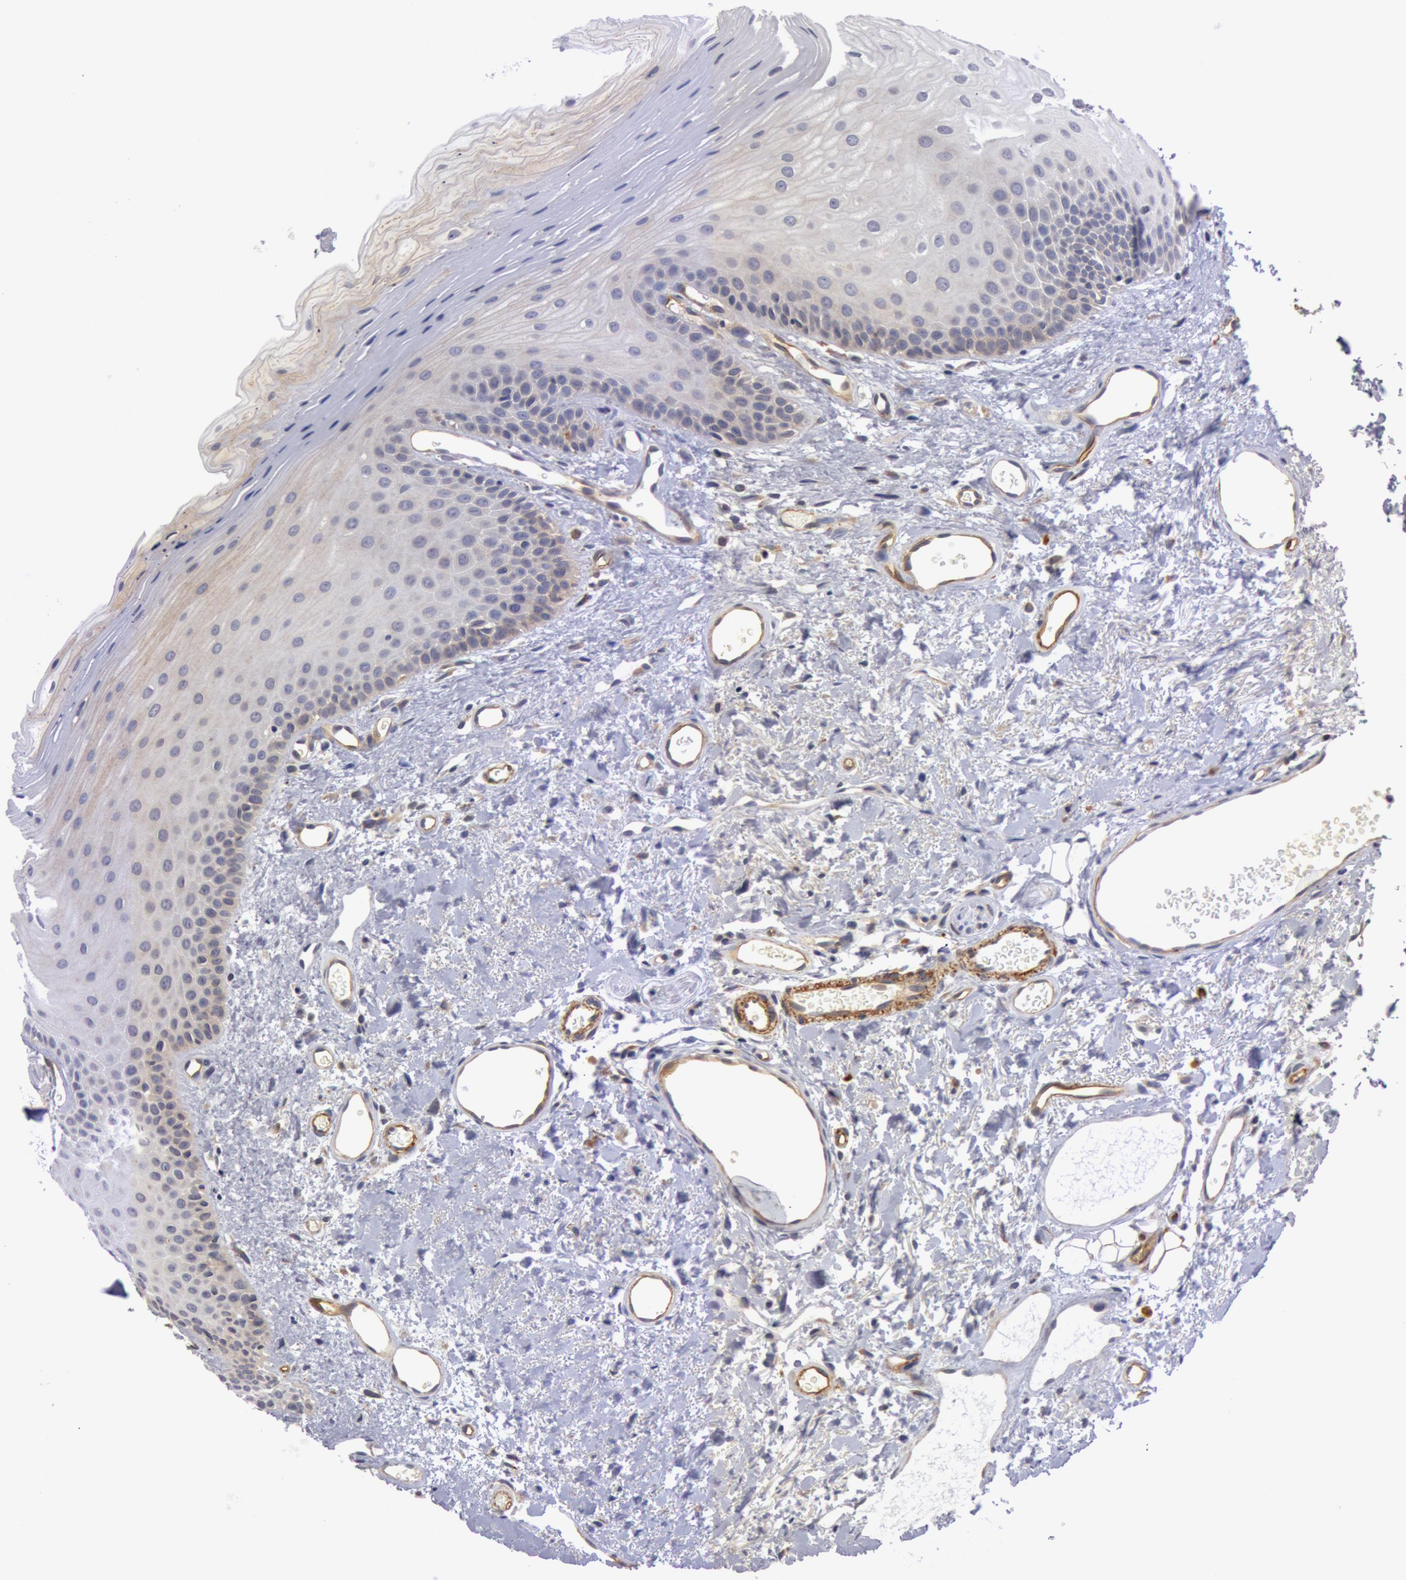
{"staining": {"intensity": "negative", "quantity": "none", "location": "none"}, "tissue": "oral mucosa", "cell_type": "Squamous epithelial cells", "image_type": "normal", "snomed": [{"axis": "morphology", "description": "Normal tissue, NOS"}, {"axis": "topography", "description": "Oral tissue"}], "caption": "The immunohistochemistry (IHC) micrograph has no significant expression in squamous epithelial cells of oral mucosa. (Brightfield microscopy of DAB IHC at high magnification).", "gene": "IL23A", "patient": {"sex": "male", "age": 52}}